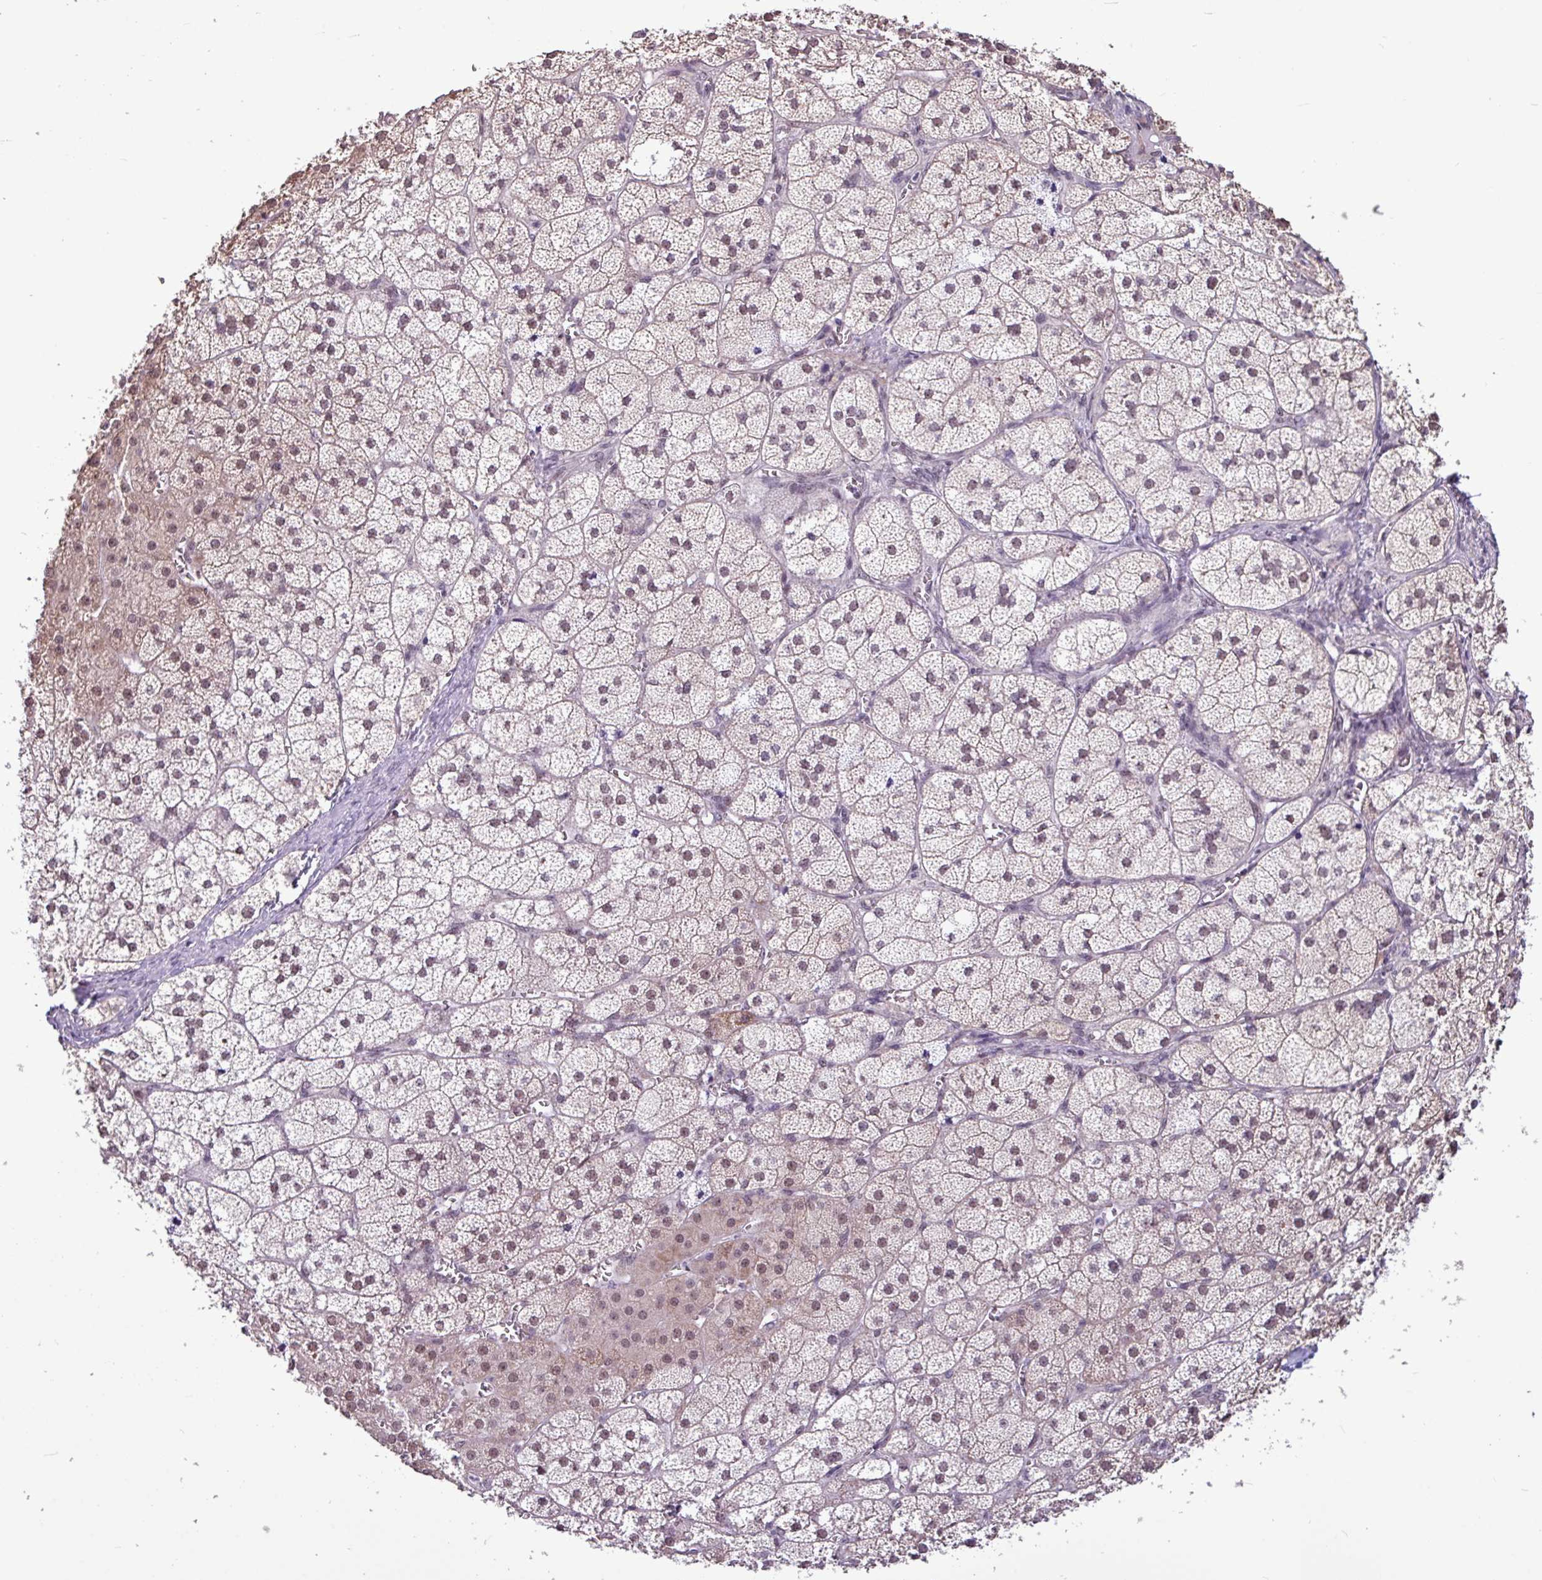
{"staining": {"intensity": "moderate", "quantity": "25%-75%", "location": "cytoplasmic/membranous,nuclear"}, "tissue": "adrenal gland", "cell_type": "Glandular cells", "image_type": "normal", "snomed": [{"axis": "morphology", "description": "Normal tissue, NOS"}, {"axis": "topography", "description": "Adrenal gland"}], "caption": "A medium amount of moderate cytoplasmic/membranous,nuclear positivity is identified in about 25%-75% of glandular cells in benign adrenal gland.", "gene": "UTP18", "patient": {"sex": "female", "age": 52}}